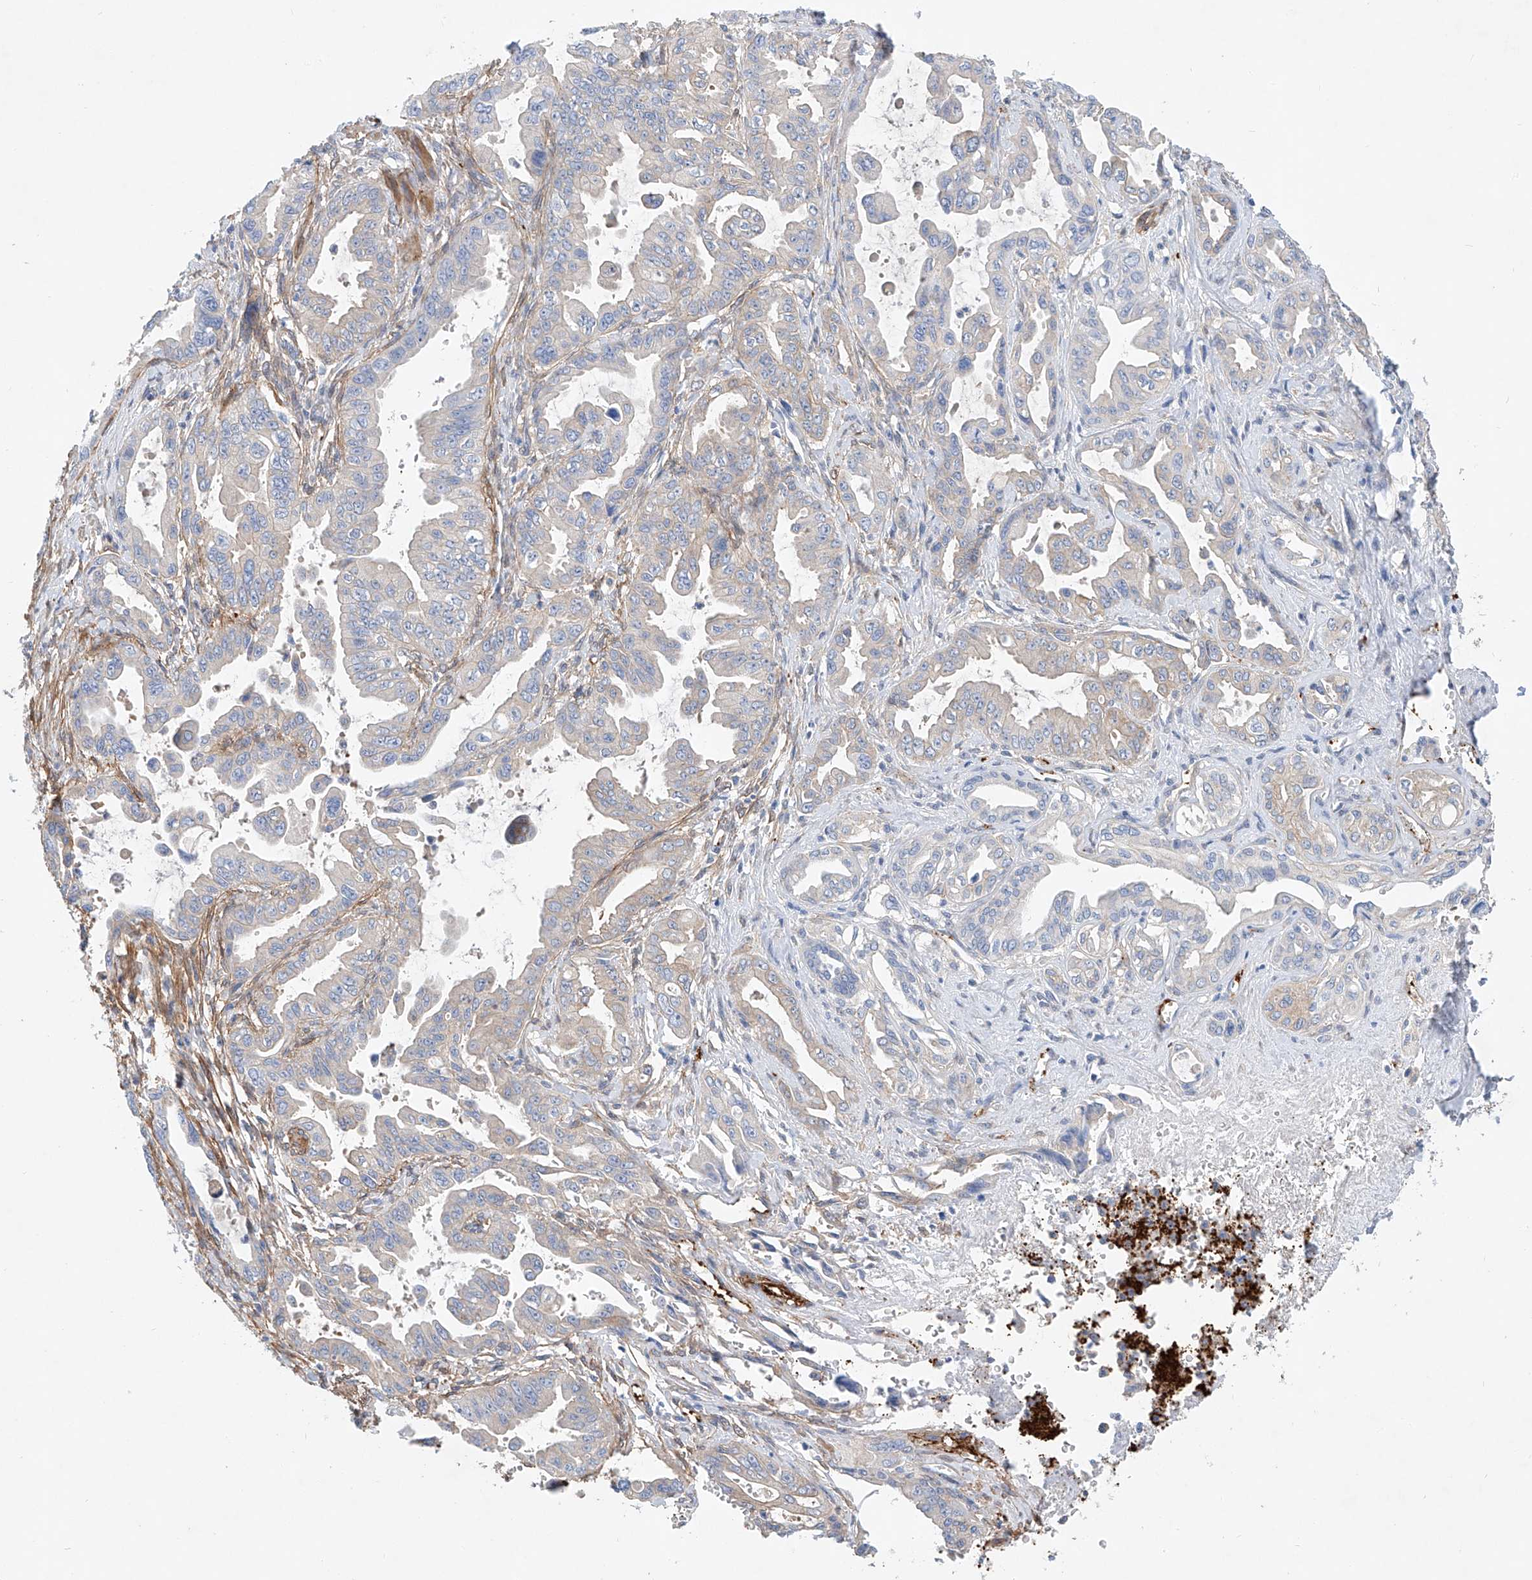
{"staining": {"intensity": "negative", "quantity": "none", "location": "none"}, "tissue": "pancreatic cancer", "cell_type": "Tumor cells", "image_type": "cancer", "snomed": [{"axis": "morphology", "description": "Adenocarcinoma, NOS"}, {"axis": "topography", "description": "Pancreas"}], "caption": "Tumor cells show no significant positivity in pancreatic cancer (adenocarcinoma). The staining was performed using DAB (3,3'-diaminobenzidine) to visualize the protein expression in brown, while the nuclei were stained in blue with hematoxylin (Magnification: 20x).", "gene": "TAS2R60", "patient": {"sex": "male", "age": 70}}